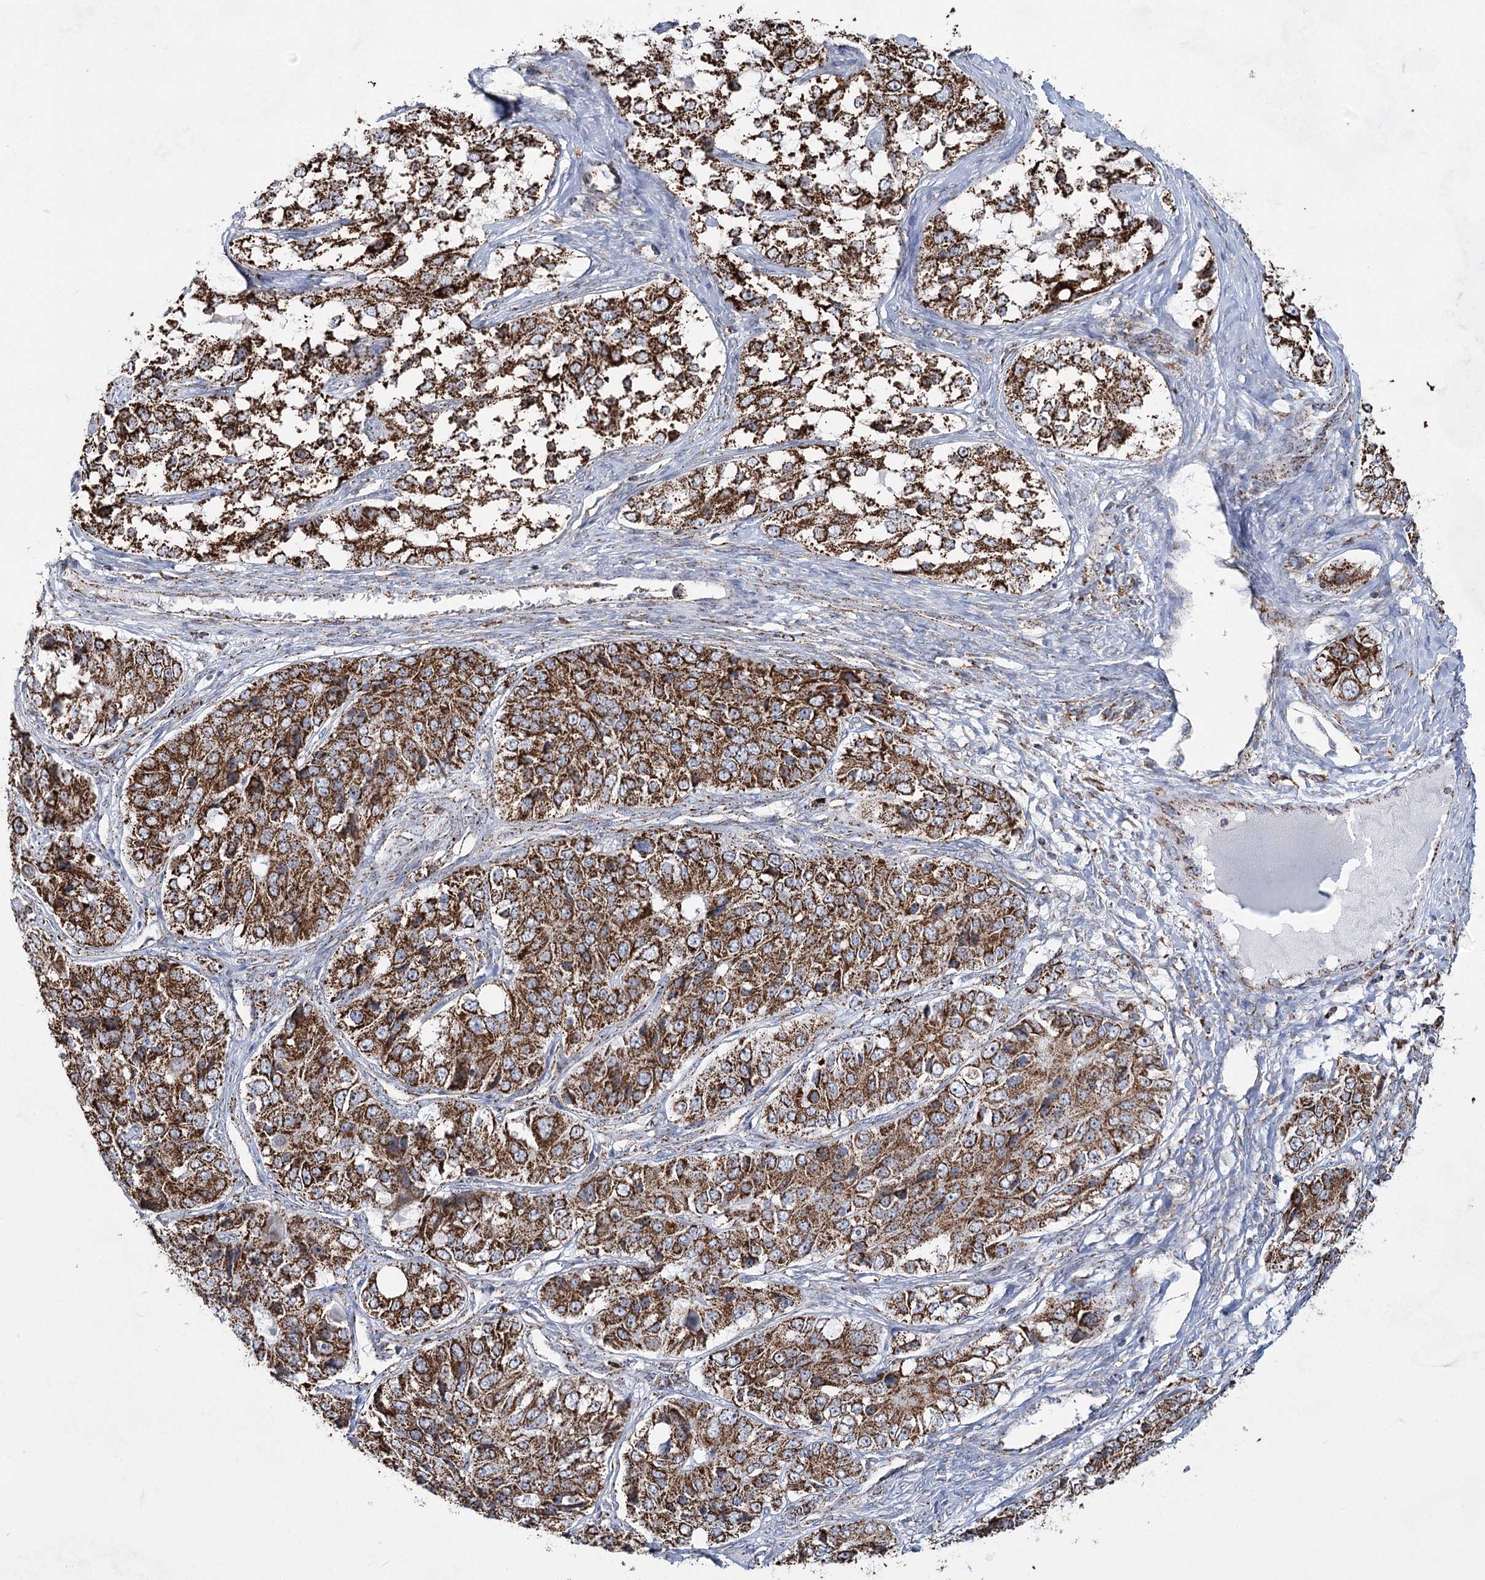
{"staining": {"intensity": "strong", "quantity": ">75%", "location": "cytoplasmic/membranous"}, "tissue": "ovarian cancer", "cell_type": "Tumor cells", "image_type": "cancer", "snomed": [{"axis": "morphology", "description": "Carcinoma, endometroid"}, {"axis": "topography", "description": "Ovary"}], "caption": "Immunohistochemical staining of ovarian endometroid carcinoma reveals high levels of strong cytoplasmic/membranous protein expression in about >75% of tumor cells.", "gene": "CWF19L1", "patient": {"sex": "female", "age": 51}}